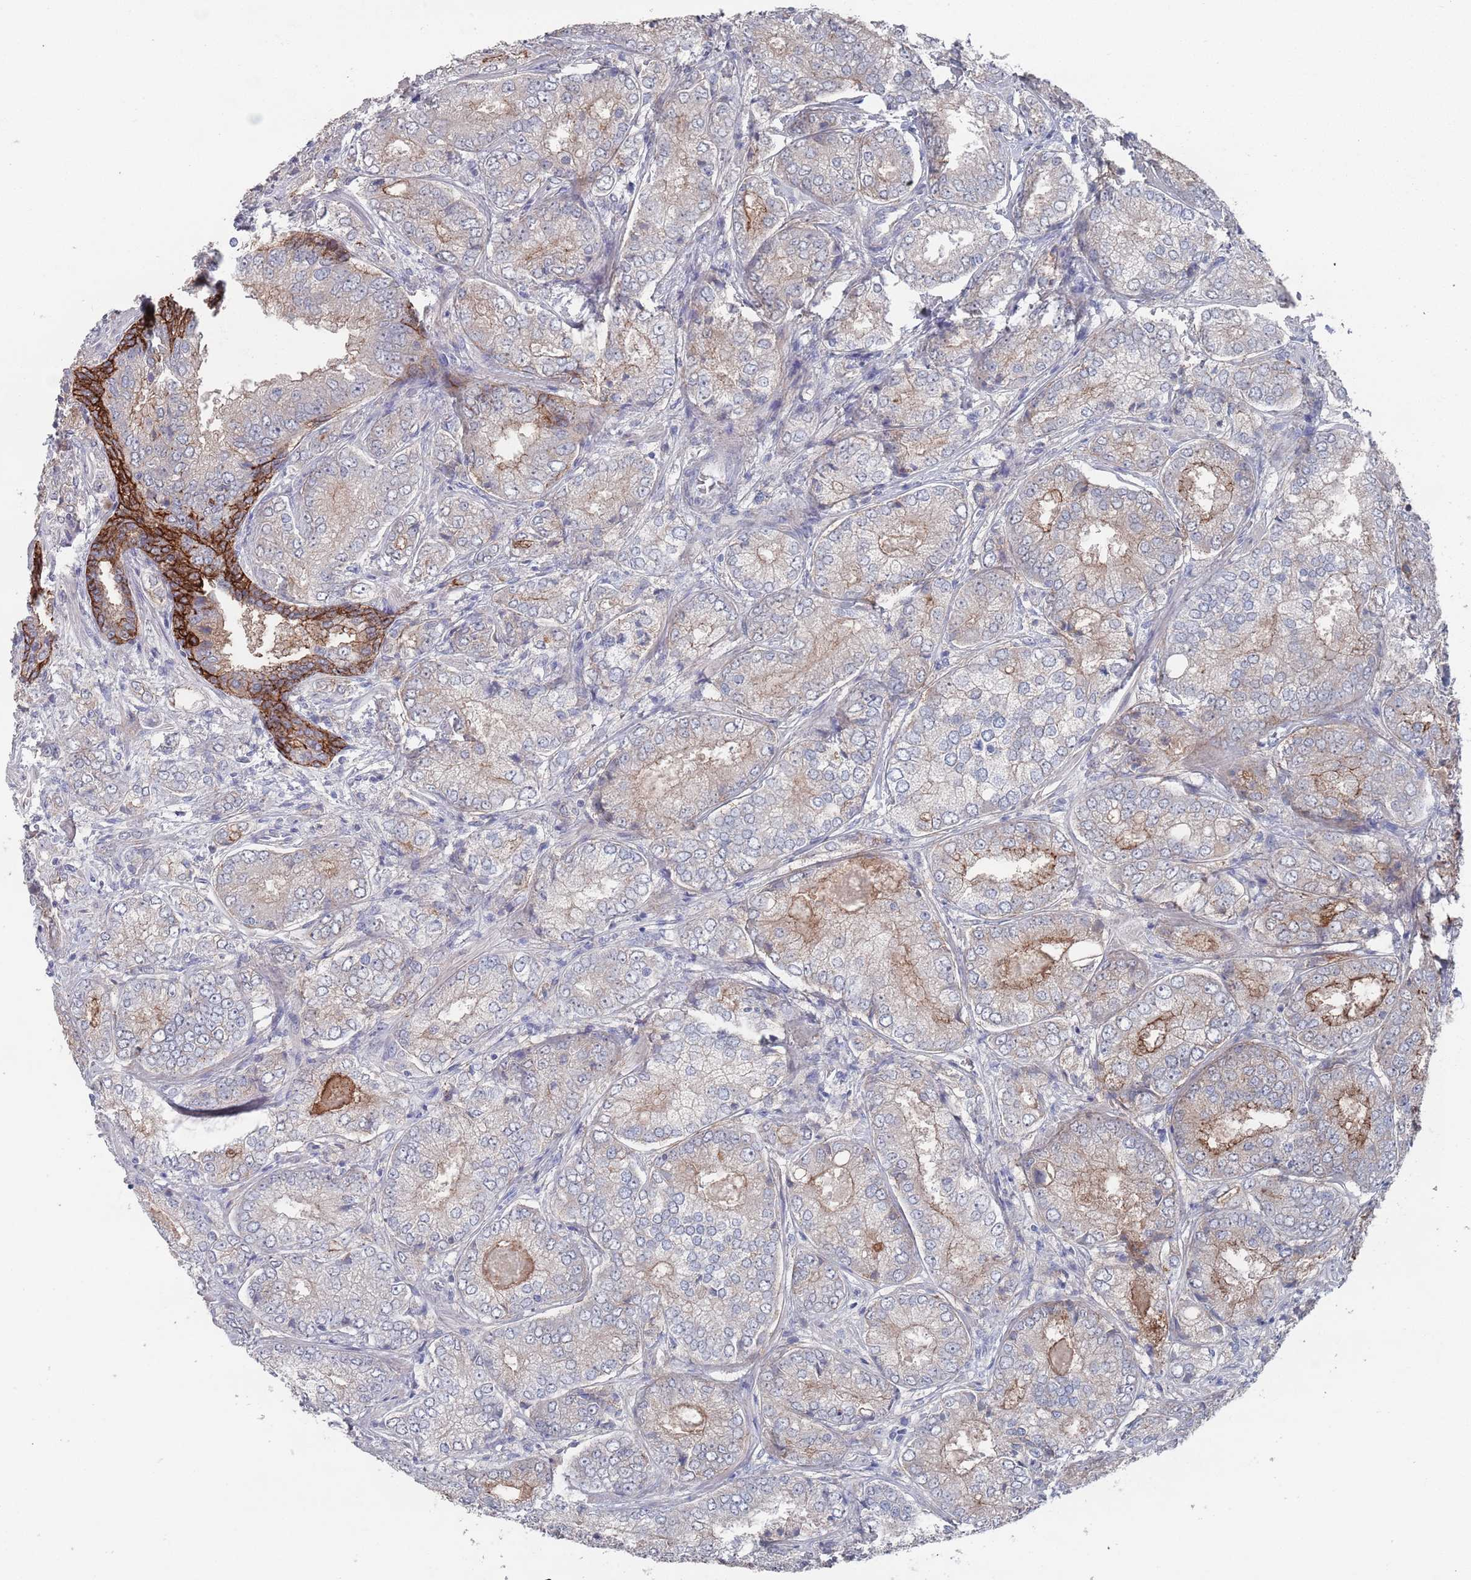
{"staining": {"intensity": "moderate", "quantity": "<25%", "location": "cytoplasmic/membranous"}, "tissue": "prostate cancer", "cell_type": "Tumor cells", "image_type": "cancer", "snomed": [{"axis": "morphology", "description": "Adenocarcinoma, High grade"}, {"axis": "topography", "description": "Prostate"}], "caption": "A low amount of moderate cytoplasmic/membranous expression is present in about <25% of tumor cells in prostate high-grade adenocarcinoma tissue.", "gene": "PROM2", "patient": {"sex": "male", "age": 63}}